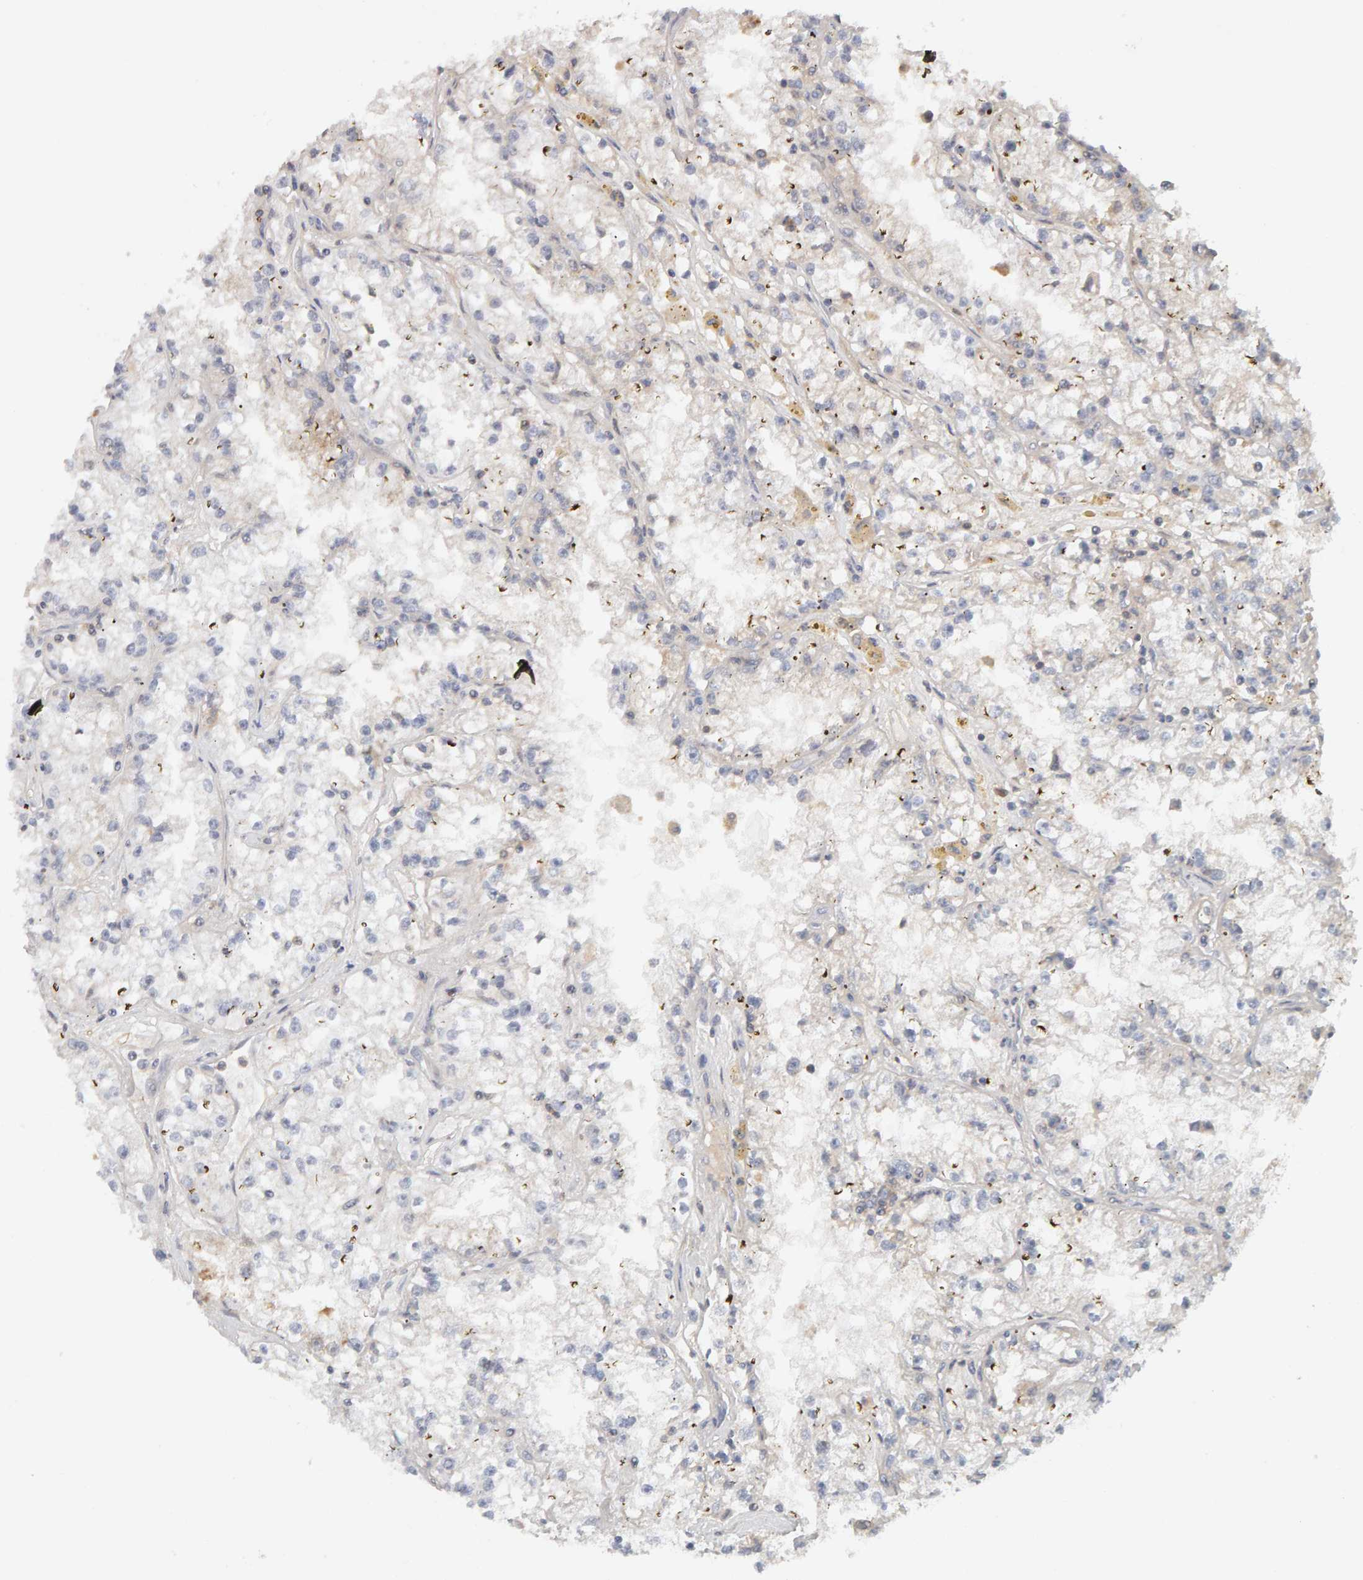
{"staining": {"intensity": "negative", "quantity": "none", "location": "none"}, "tissue": "renal cancer", "cell_type": "Tumor cells", "image_type": "cancer", "snomed": [{"axis": "morphology", "description": "Adenocarcinoma, NOS"}, {"axis": "topography", "description": "Kidney"}], "caption": "Immunohistochemistry (IHC) histopathology image of neoplastic tissue: human adenocarcinoma (renal) stained with DAB displays no significant protein staining in tumor cells.", "gene": "NUDCD1", "patient": {"sex": "male", "age": 56}}